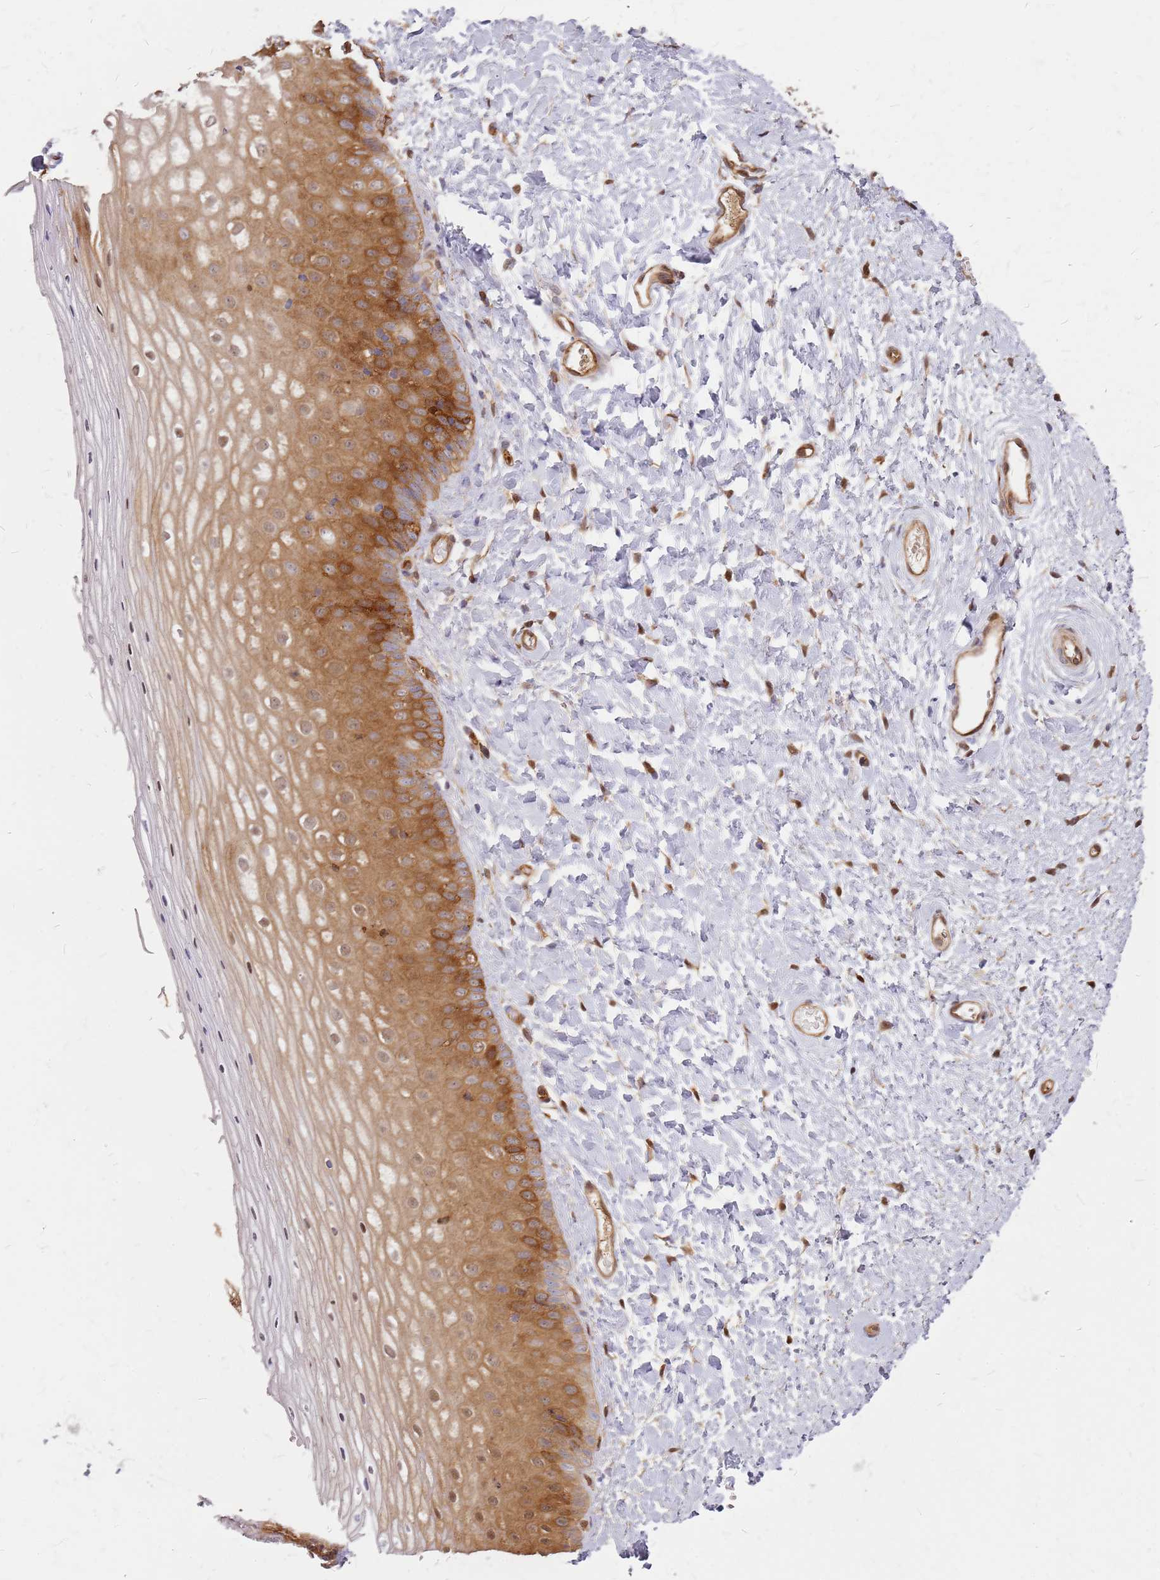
{"staining": {"intensity": "strong", "quantity": "25%-75%", "location": "cytoplasmic/membranous"}, "tissue": "vagina", "cell_type": "Squamous epithelial cells", "image_type": "normal", "snomed": [{"axis": "morphology", "description": "Normal tissue, NOS"}, {"axis": "topography", "description": "Vagina"}], "caption": "A brown stain labels strong cytoplasmic/membranous staining of a protein in squamous epithelial cells of benign human vagina. (DAB (3,3'-diaminobenzidine) IHC, brown staining for protein, blue staining for nuclei).", "gene": "HDX", "patient": {"sex": "female", "age": 65}}